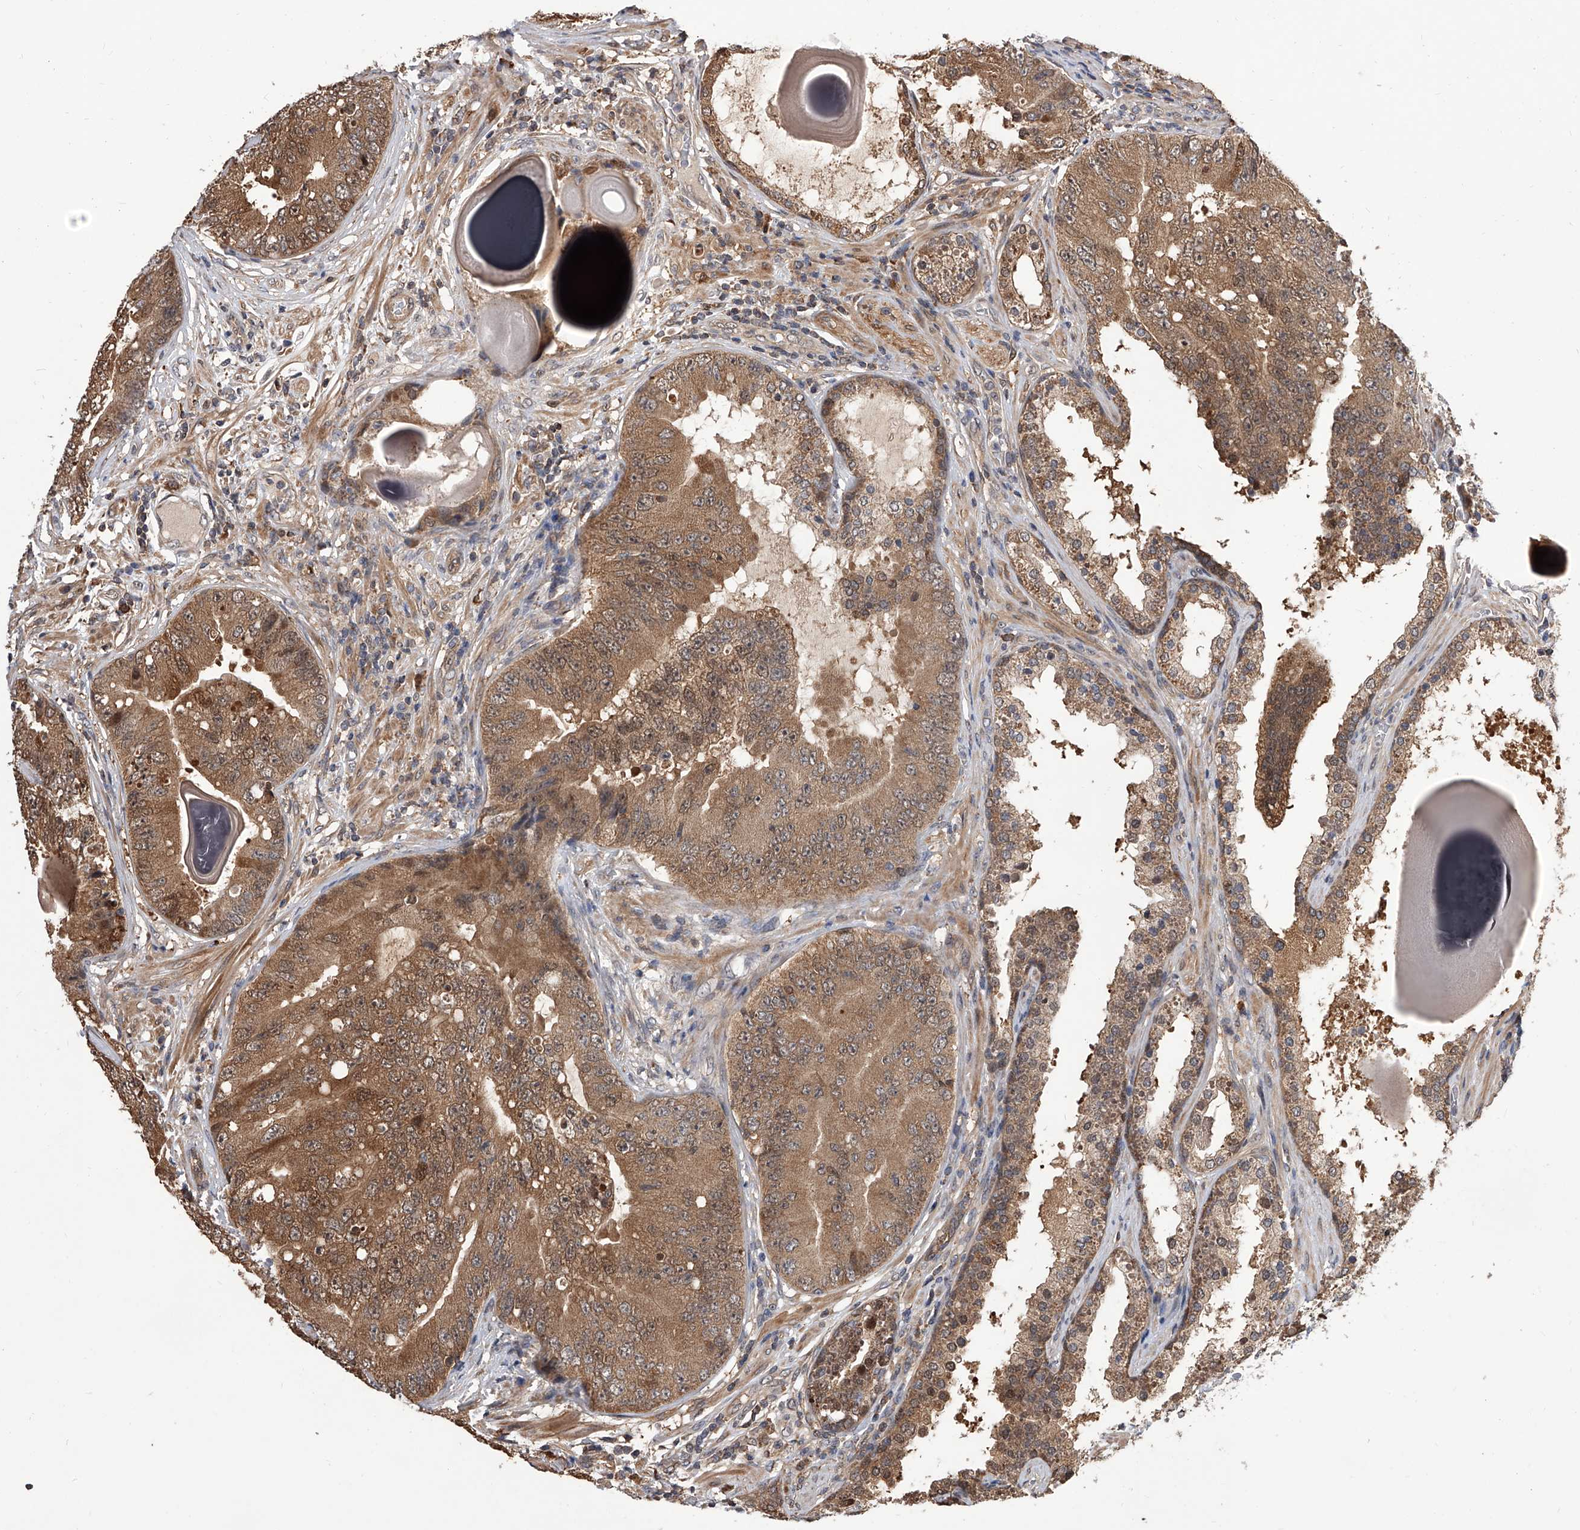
{"staining": {"intensity": "moderate", "quantity": ">75%", "location": "cytoplasmic/membranous,nuclear"}, "tissue": "prostate cancer", "cell_type": "Tumor cells", "image_type": "cancer", "snomed": [{"axis": "morphology", "description": "Adenocarcinoma, High grade"}, {"axis": "topography", "description": "Prostate"}], "caption": "Tumor cells display medium levels of moderate cytoplasmic/membranous and nuclear positivity in about >75% of cells in human prostate high-grade adenocarcinoma.", "gene": "GMDS", "patient": {"sex": "male", "age": 70}}